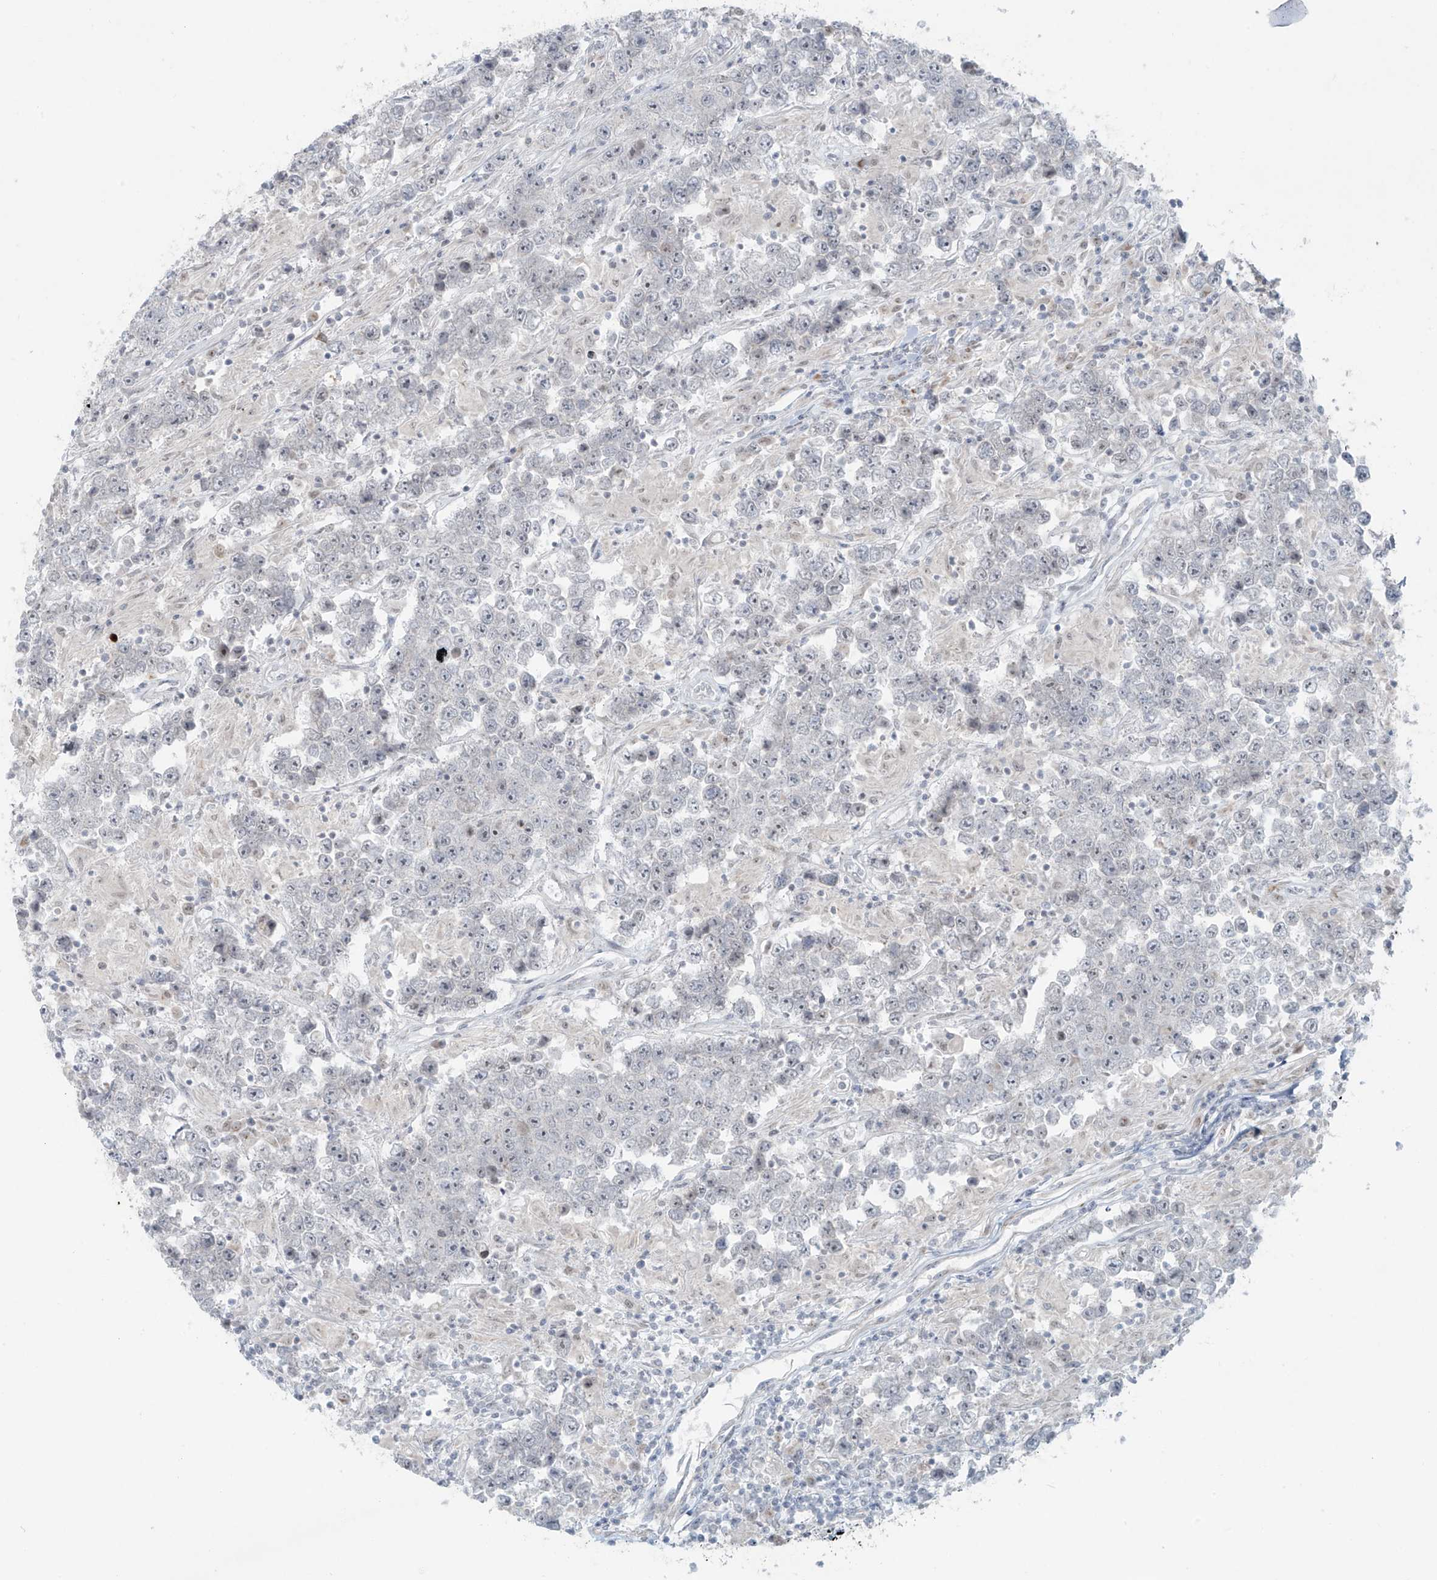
{"staining": {"intensity": "negative", "quantity": "none", "location": "none"}, "tissue": "testis cancer", "cell_type": "Tumor cells", "image_type": "cancer", "snomed": [{"axis": "morphology", "description": "Normal tissue, NOS"}, {"axis": "morphology", "description": "Urothelial carcinoma, High grade"}, {"axis": "morphology", "description": "Seminoma, NOS"}, {"axis": "morphology", "description": "Carcinoma, Embryonal, NOS"}, {"axis": "topography", "description": "Urinary bladder"}, {"axis": "topography", "description": "Testis"}], "caption": "Immunohistochemistry (IHC) photomicrograph of testis seminoma stained for a protein (brown), which demonstrates no positivity in tumor cells.", "gene": "RASGEF1A", "patient": {"sex": "male", "age": 41}}